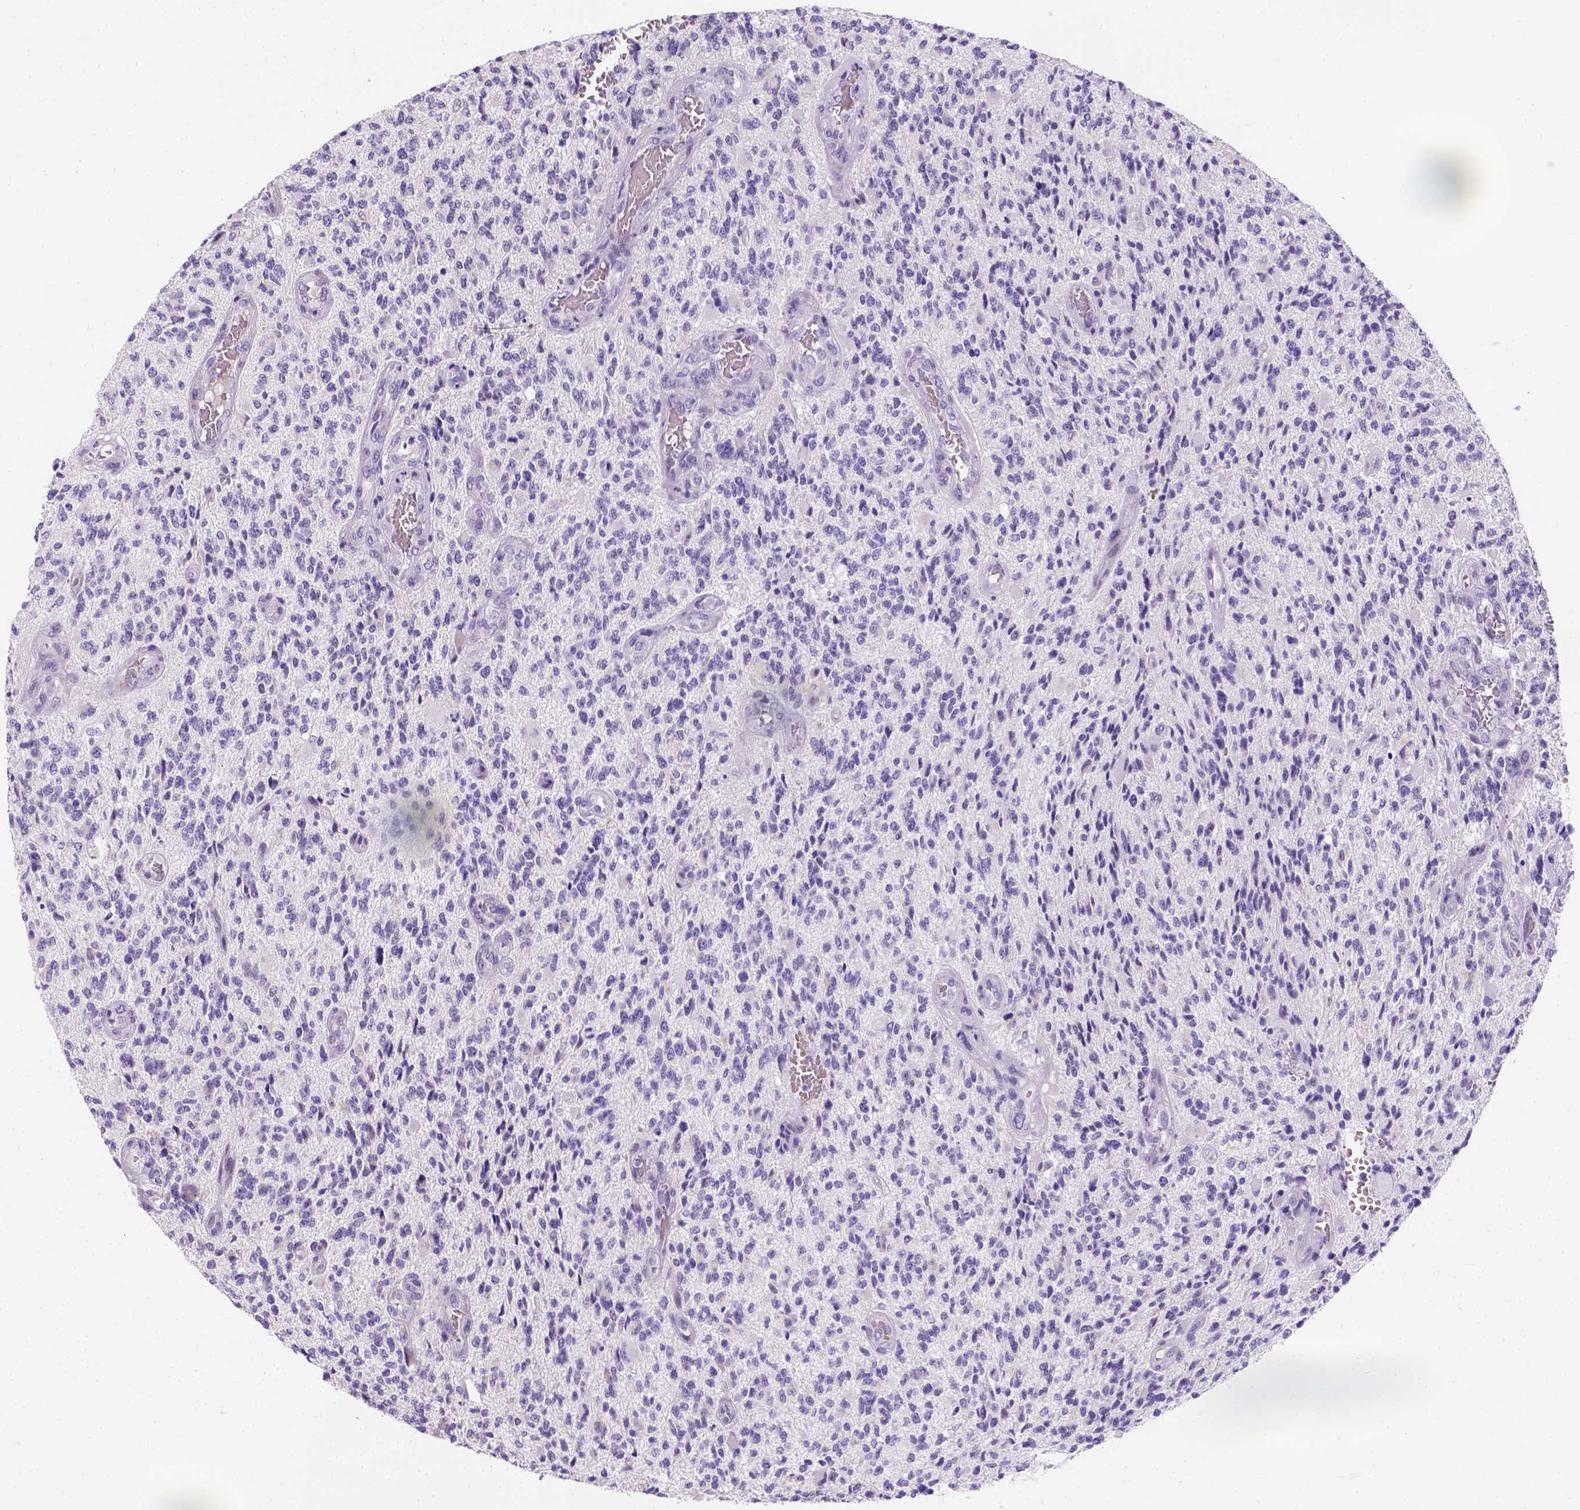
{"staining": {"intensity": "negative", "quantity": "none", "location": "none"}, "tissue": "glioma", "cell_type": "Tumor cells", "image_type": "cancer", "snomed": [{"axis": "morphology", "description": "Glioma, malignant, High grade"}, {"axis": "topography", "description": "Brain"}], "caption": "Tumor cells show no significant protein staining in malignant glioma (high-grade).", "gene": "PHF7", "patient": {"sex": "female", "age": 63}}